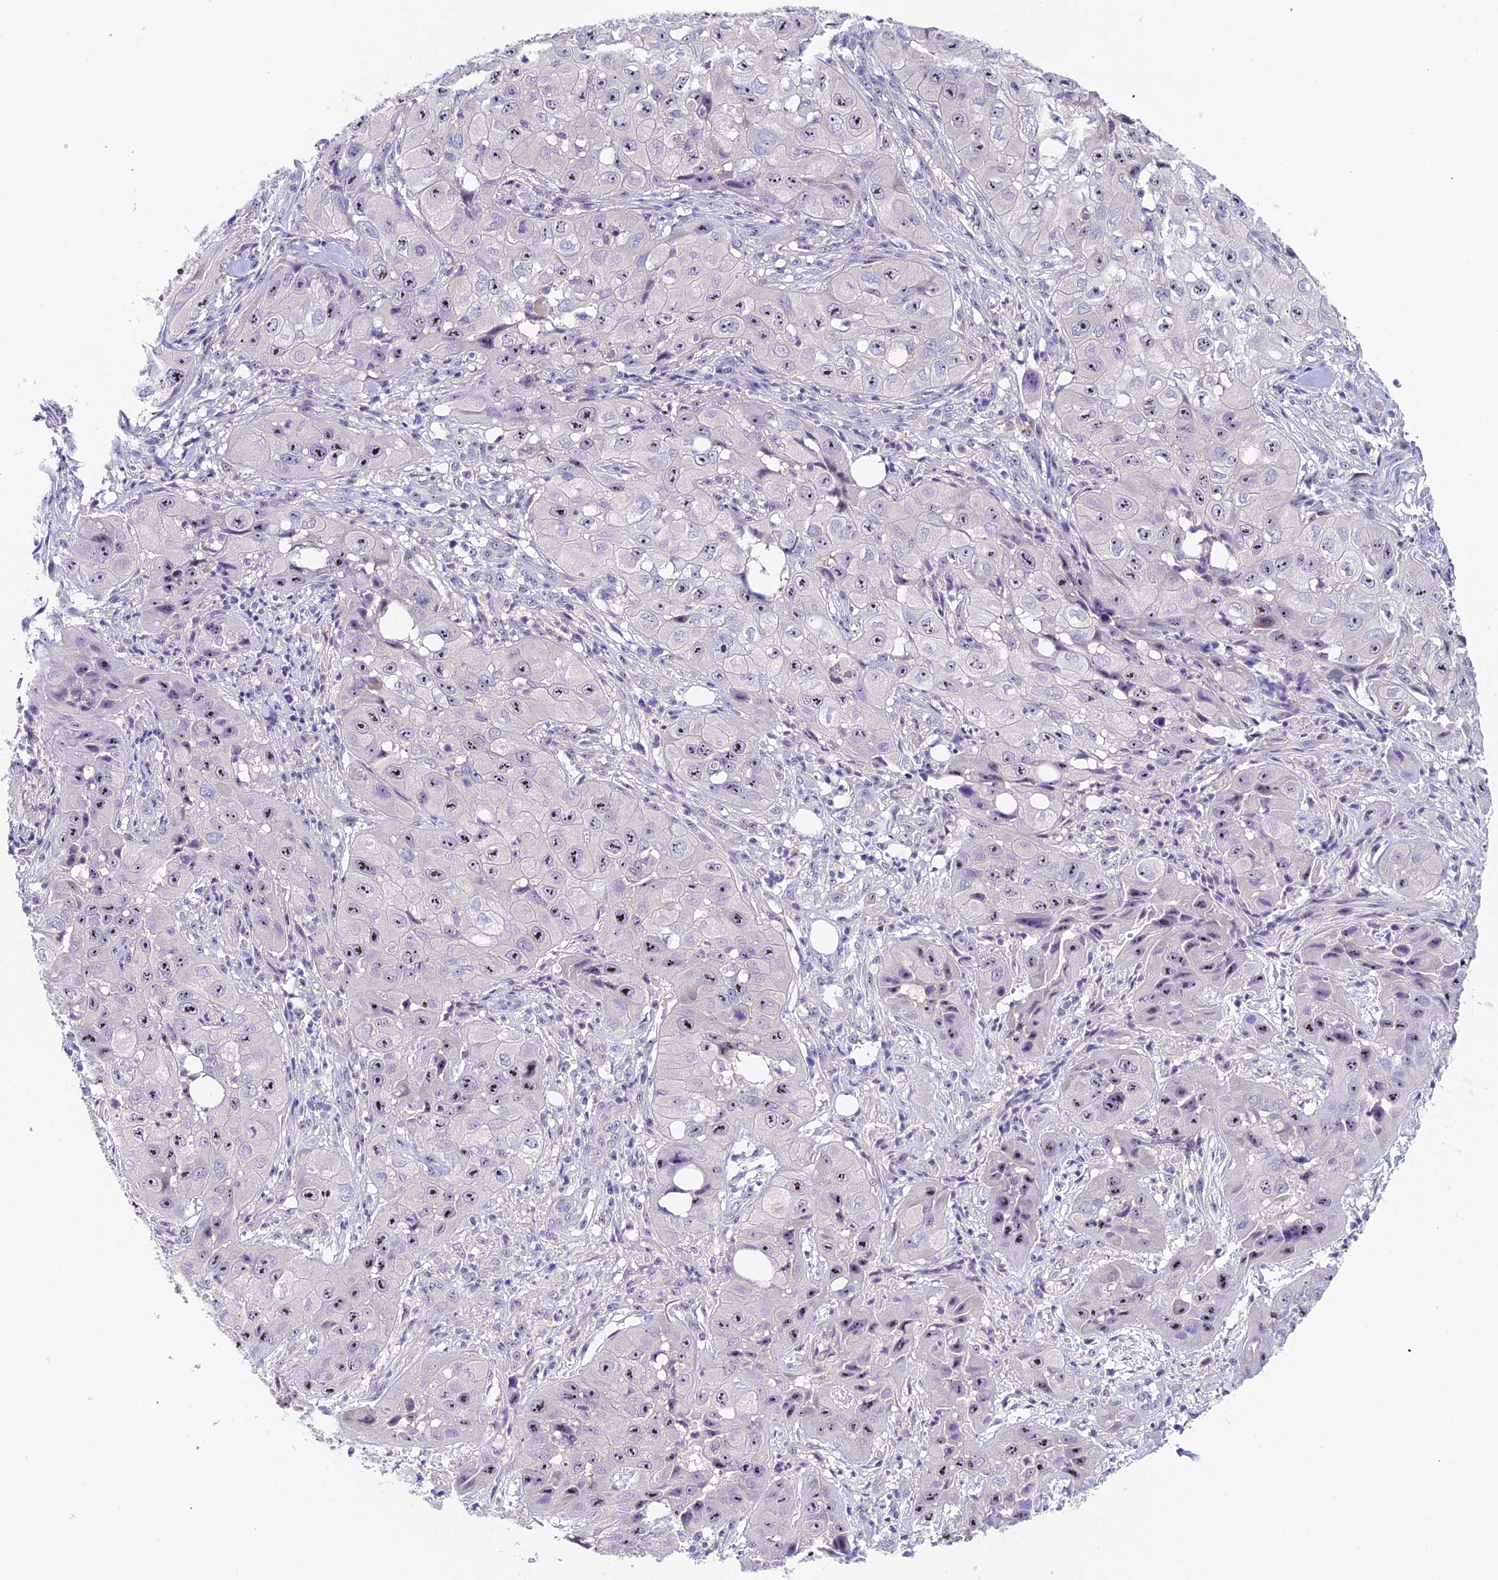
{"staining": {"intensity": "moderate", "quantity": "25%-75%", "location": "nuclear"}, "tissue": "skin cancer", "cell_type": "Tumor cells", "image_type": "cancer", "snomed": [{"axis": "morphology", "description": "Squamous cell carcinoma, NOS"}, {"axis": "topography", "description": "Skin"}, {"axis": "topography", "description": "Subcutis"}], "caption": "Immunohistochemical staining of human skin cancer (squamous cell carcinoma) demonstrates moderate nuclear protein staining in approximately 25%-75% of tumor cells.", "gene": "DUSP29", "patient": {"sex": "male", "age": 73}}